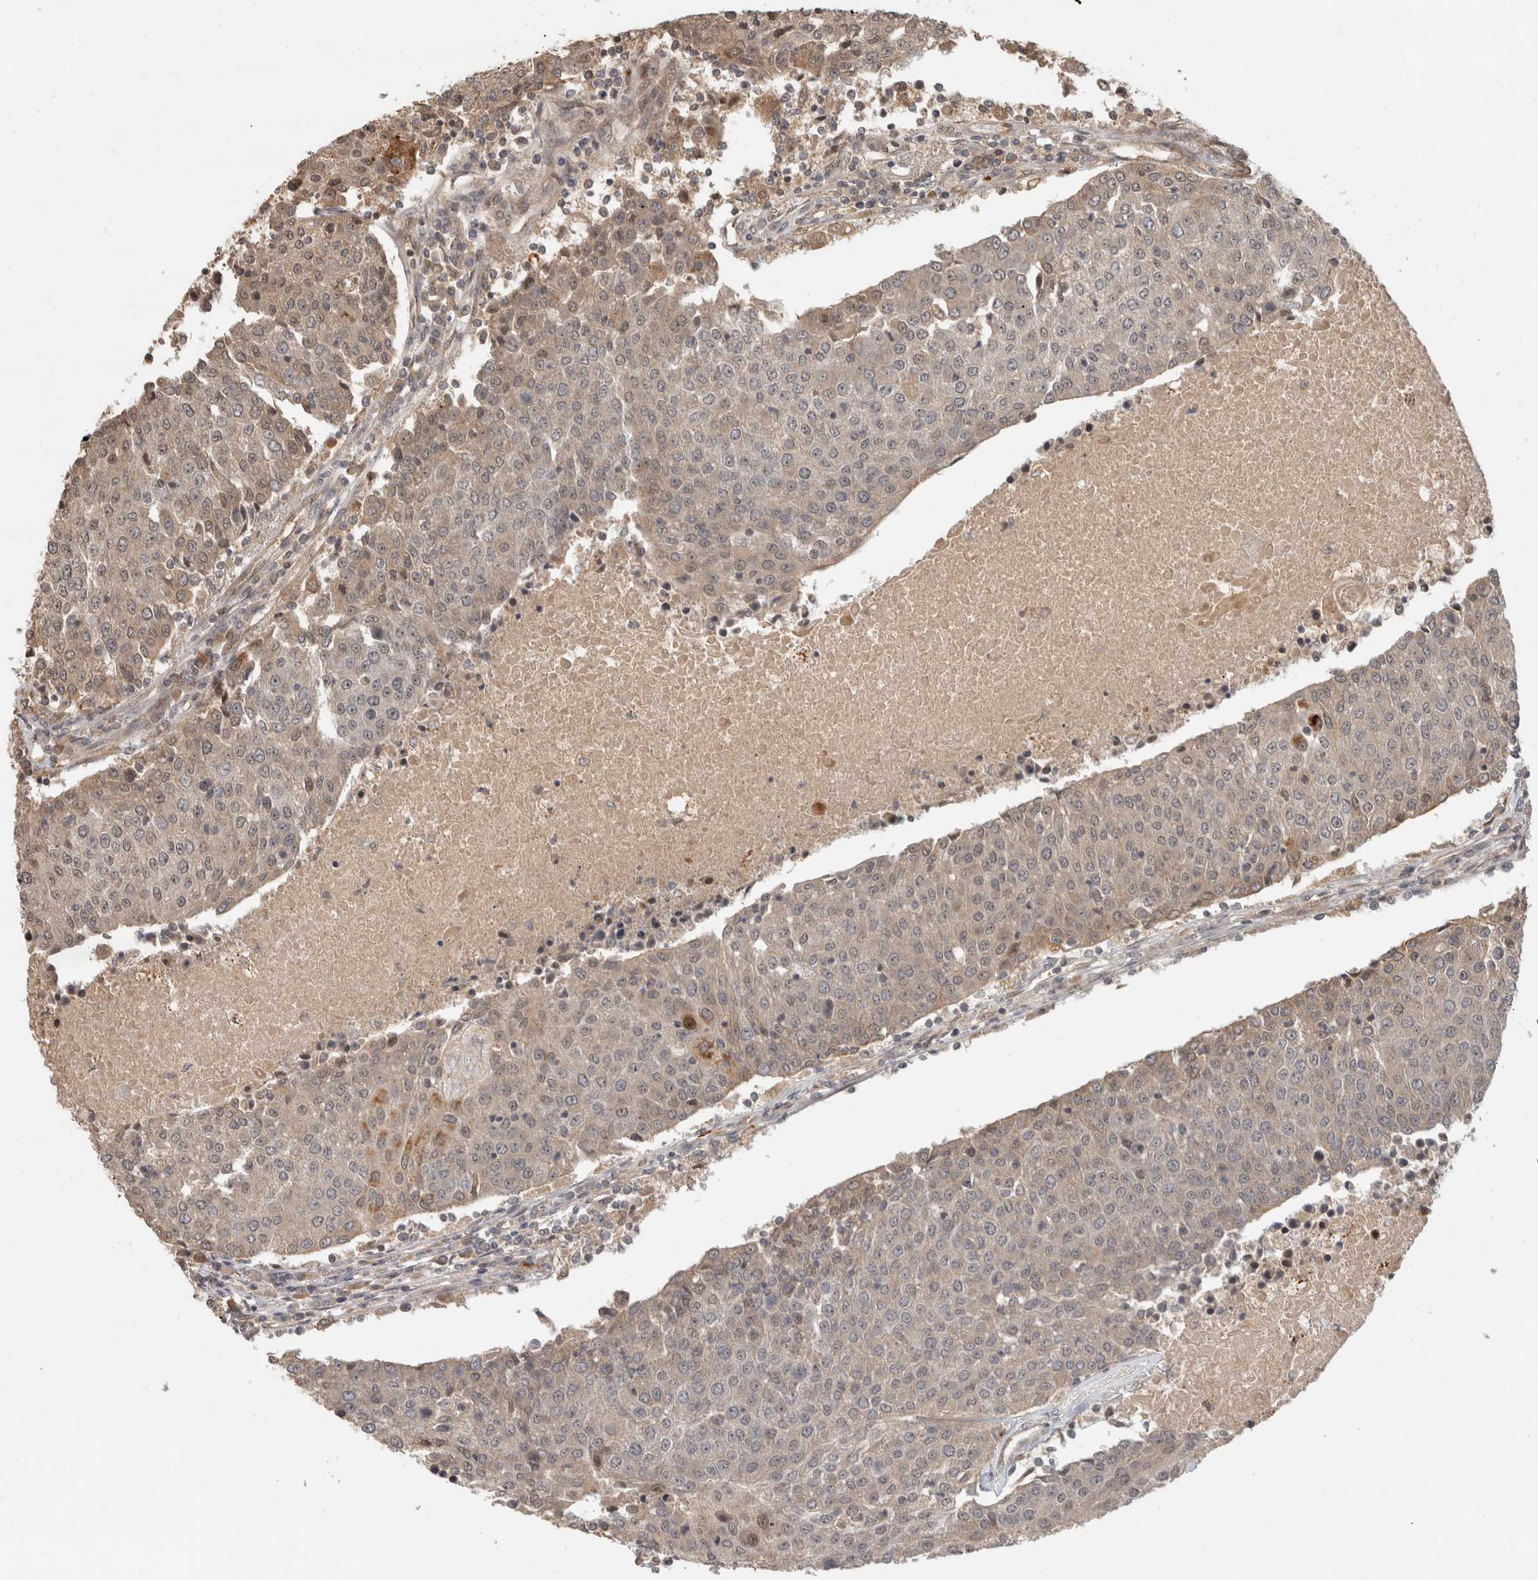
{"staining": {"intensity": "weak", "quantity": "<25%", "location": "cytoplasmic/membranous"}, "tissue": "urothelial cancer", "cell_type": "Tumor cells", "image_type": "cancer", "snomed": [{"axis": "morphology", "description": "Urothelial carcinoma, High grade"}, {"axis": "topography", "description": "Urinary bladder"}], "caption": "High power microscopy image of an immunohistochemistry histopathology image of urothelial cancer, revealing no significant positivity in tumor cells.", "gene": "PITPNC1", "patient": {"sex": "female", "age": 85}}